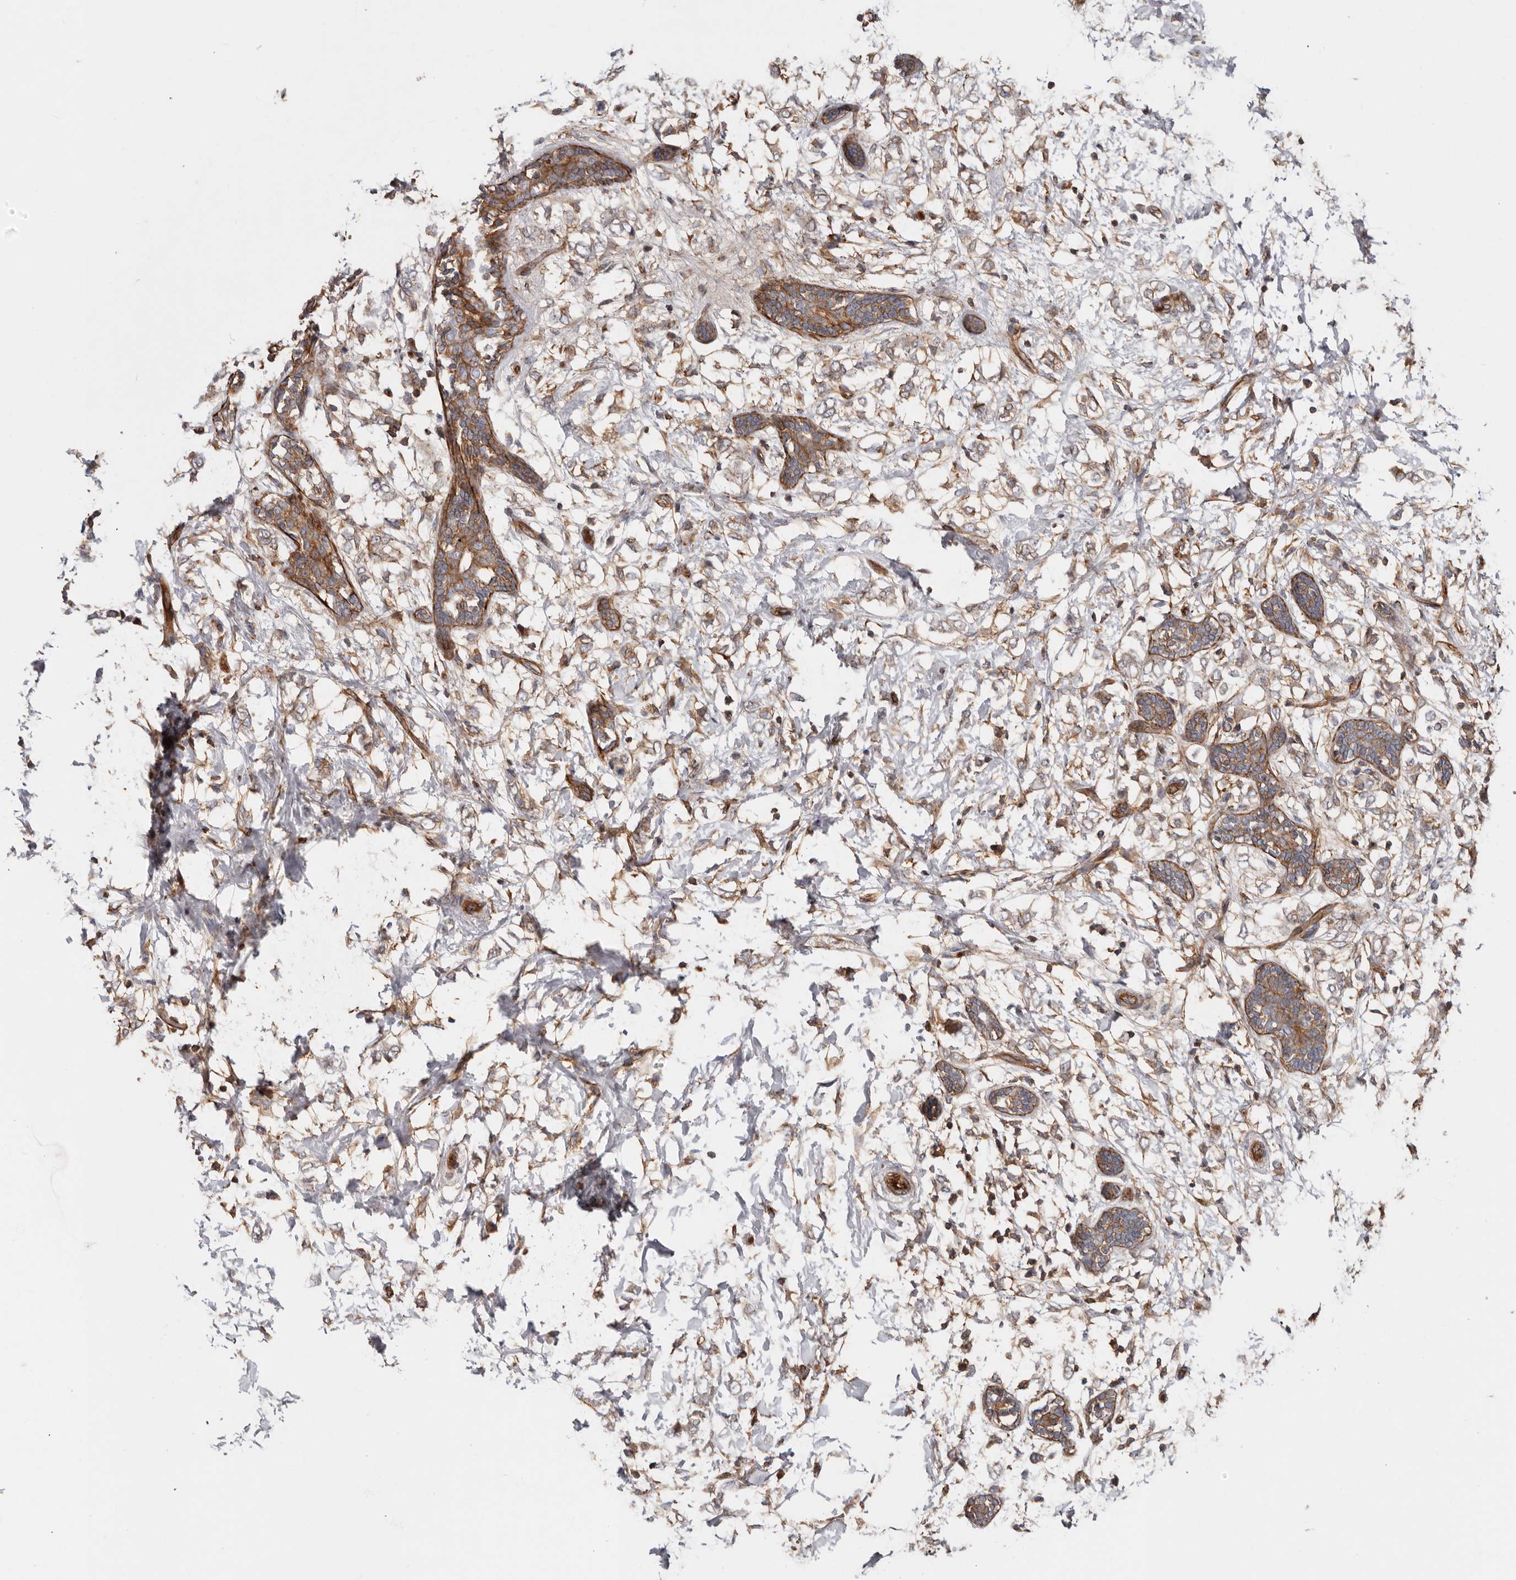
{"staining": {"intensity": "weak", "quantity": ">75%", "location": "cytoplasmic/membranous"}, "tissue": "breast cancer", "cell_type": "Tumor cells", "image_type": "cancer", "snomed": [{"axis": "morphology", "description": "Normal tissue, NOS"}, {"axis": "morphology", "description": "Lobular carcinoma"}, {"axis": "topography", "description": "Breast"}], "caption": "Protein staining displays weak cytoplasmic/membranous positivity in about >75% of tumor cells in breast cancer. Nuclei are stained in blue.", "gene": "TMC7", "patient": {"sex": "female", "age": 47}}